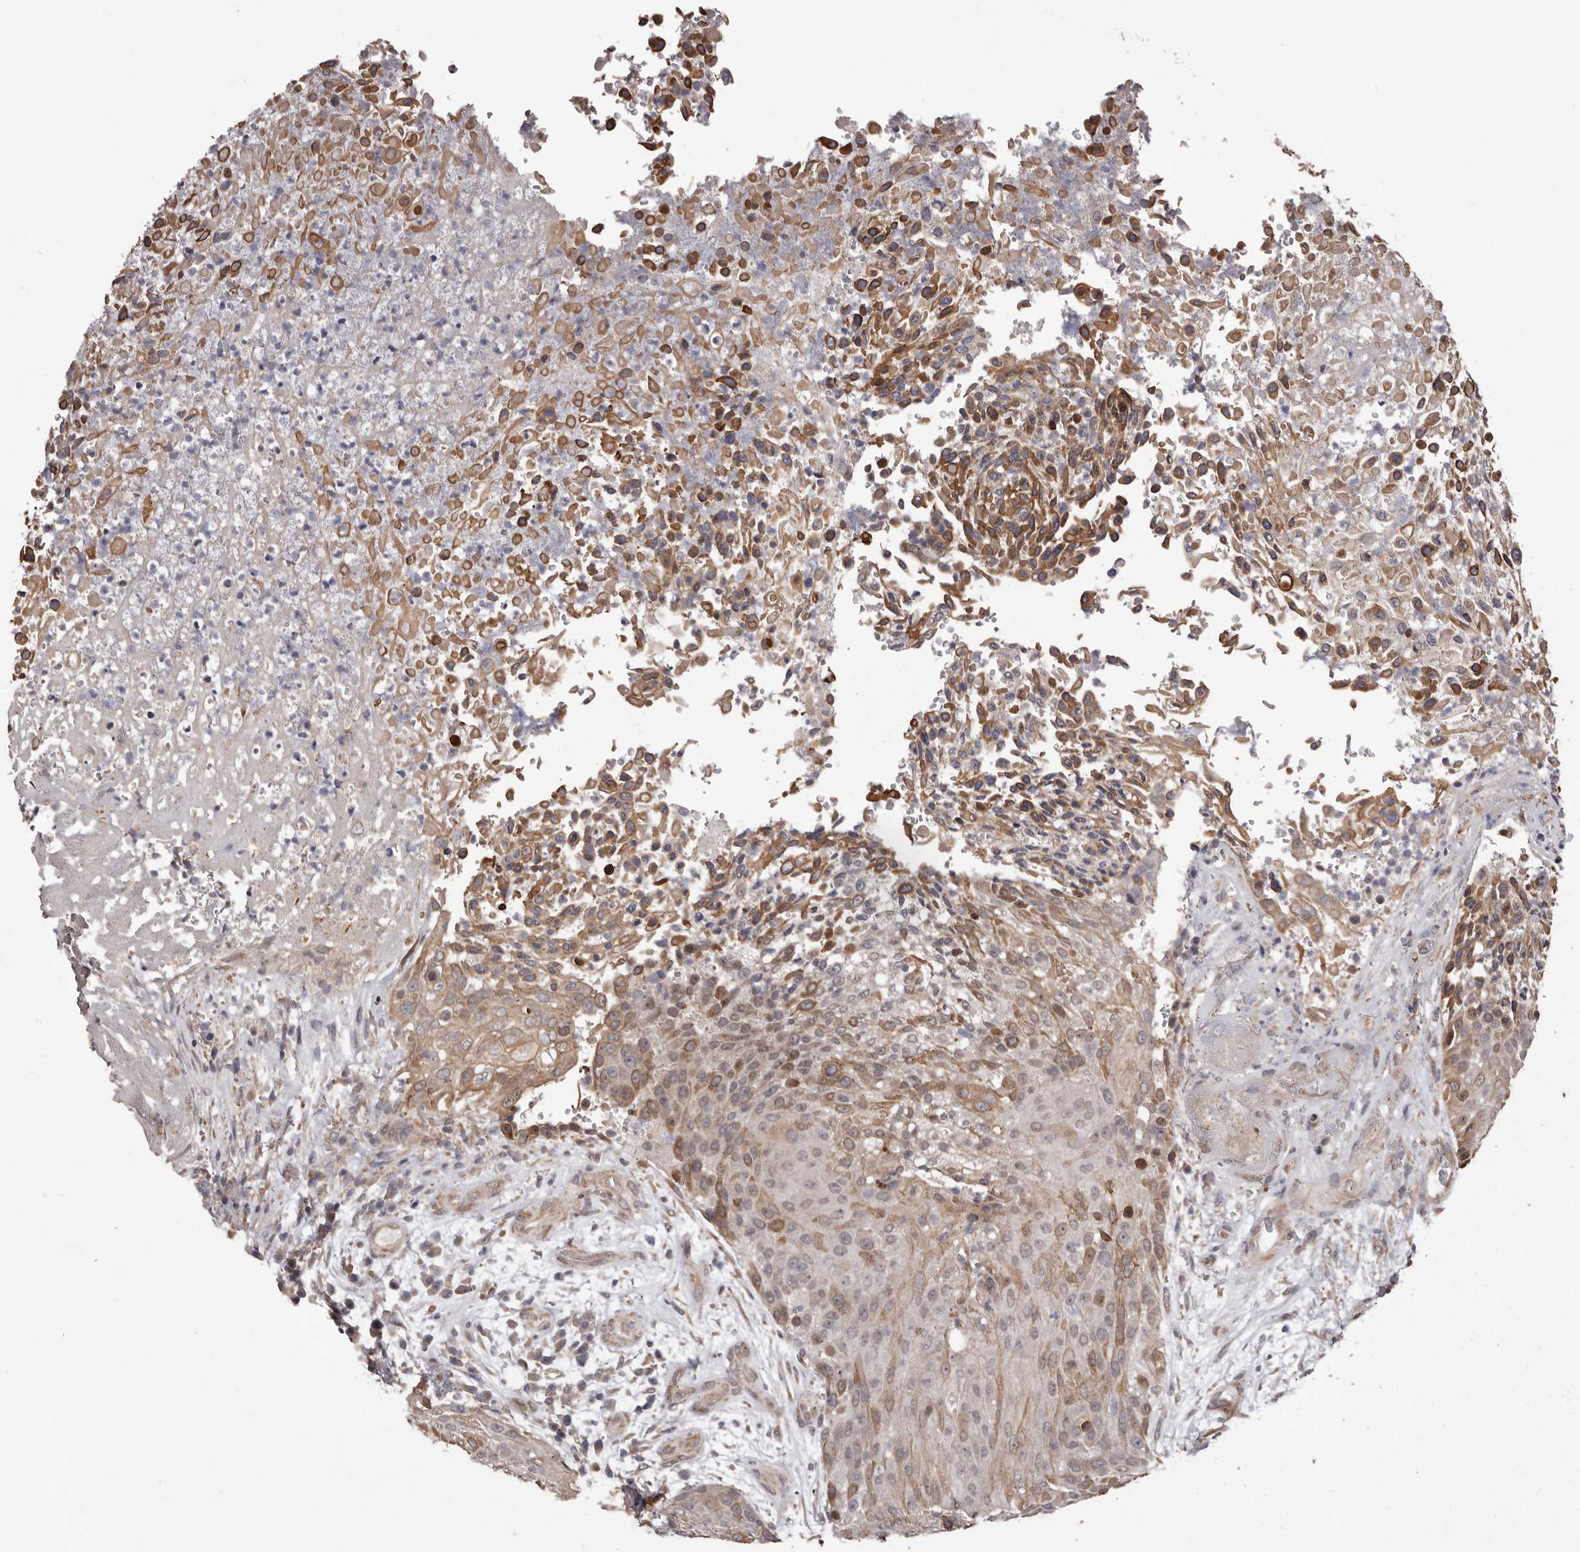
{"staining": {"intensity": "weak", "quantity": "25%-75%", "location": "cytoplasmic/membranous"}, "tissue": "urothelial cancer", "cell_type": "Tumor cells", "image_type": "cancer", "snomed": [{"axis": "morphology", "description": "Urothelial carcinoma, High grade"}, {"axis": "topography", "description": "Urinary bladder"}], "caption": "Human urothelial cancer stained with a protein marker reveals weak staining in tumor cells.", "gene": "CELF3", "patient": {"sex": "female", "age": 63}}